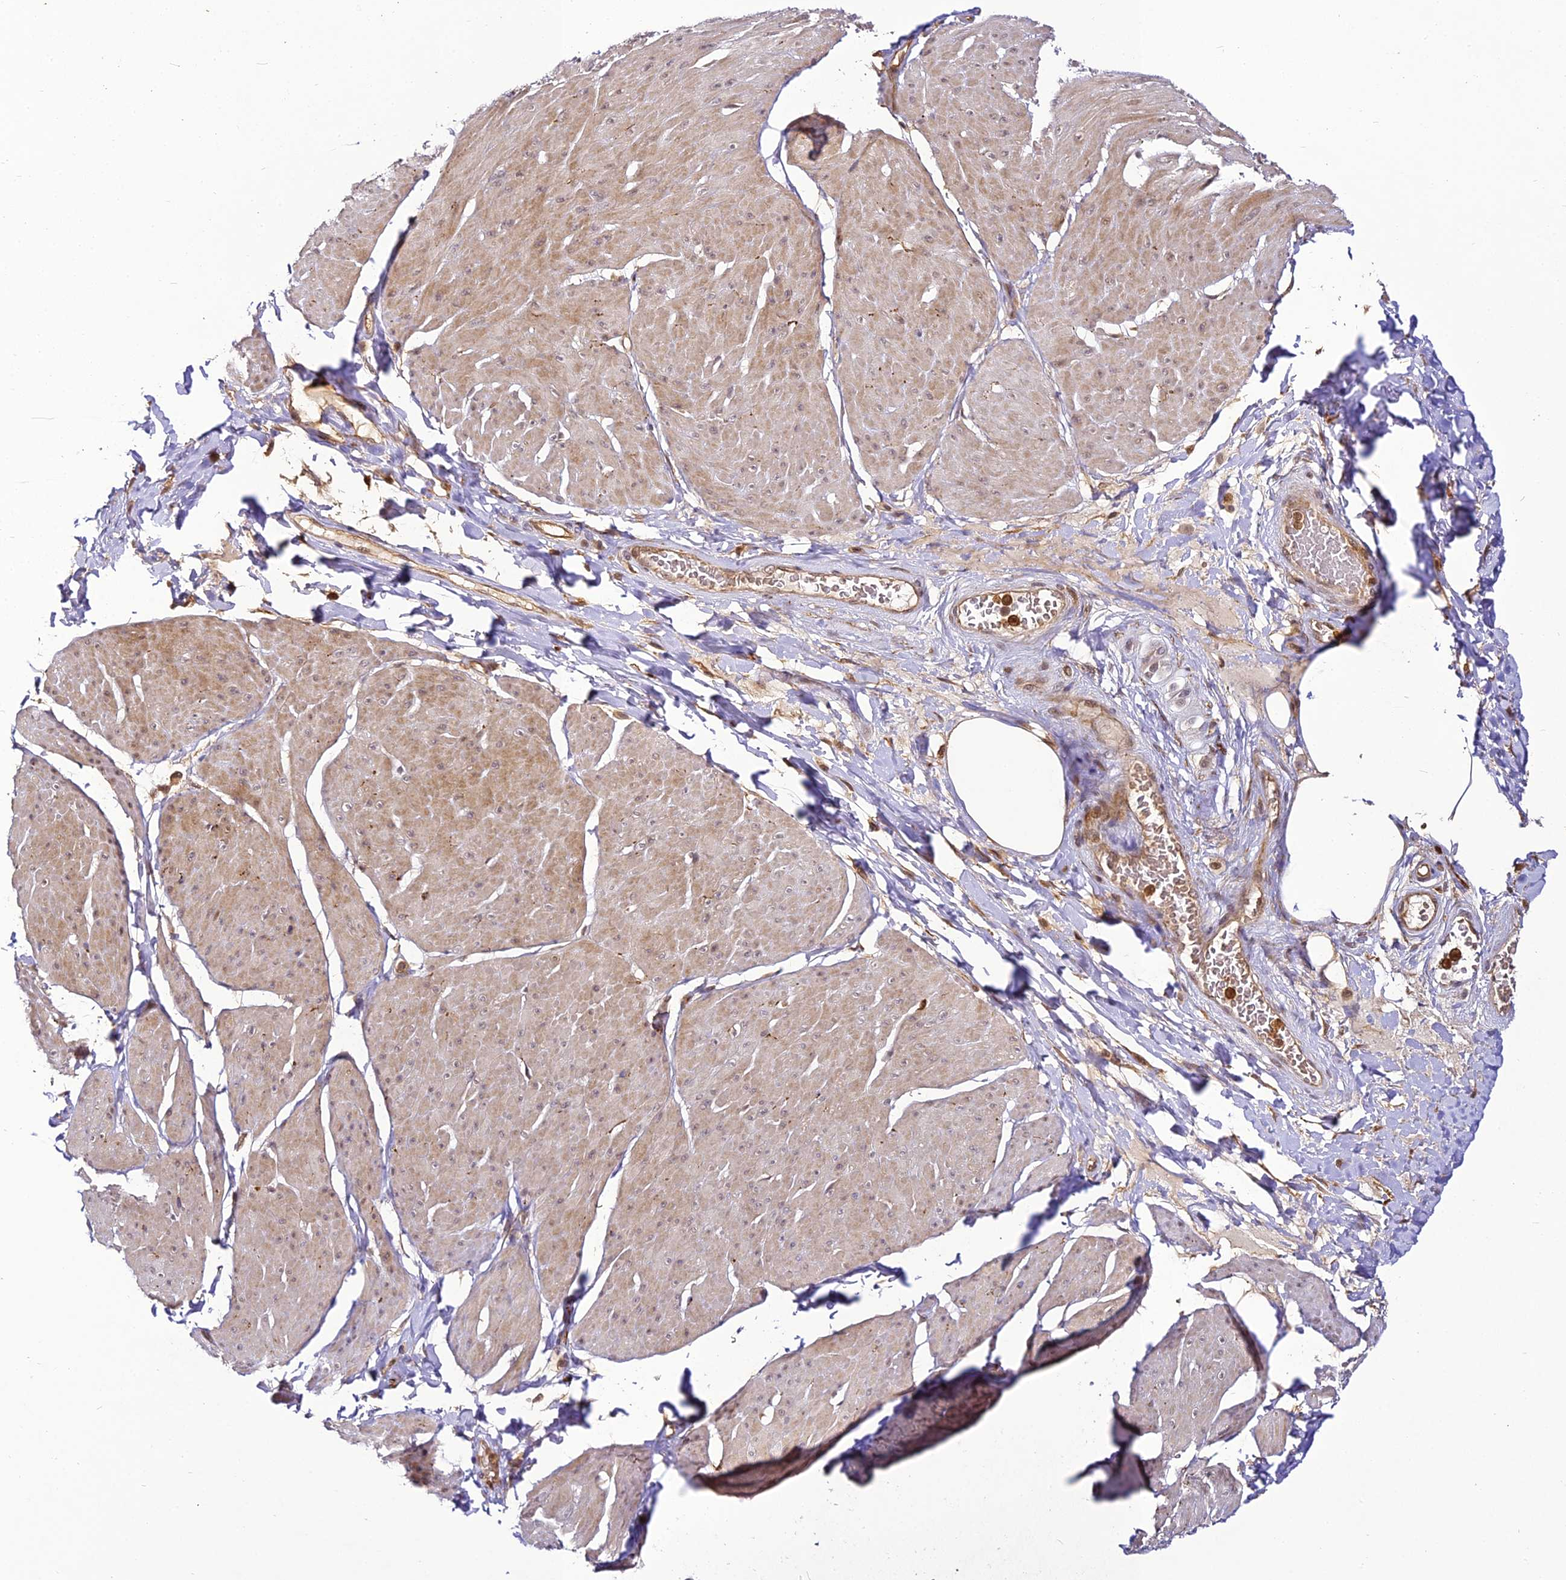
{"staining": {"intensity": "moderate", "quantity": "<25%", "location": "cytoplasmic/membranous"}, "tissue": "smooth muscle", "cell_type": "Smooth muscle cells", "image_type": "normal", "snomed": [{"axis": "morphology", "description": "Urothelial carcinoma, High grade"}, {"axis": "topography", "description": "Urinary bladder"}], "caption": "A brown stain labels moderate cytoplasmic/membranous staining of a protein in smooth muscle cells of benign human smooth muscle. Ihc stains the protein of interest in brown and the nuclei are stained blue.", "gene": "BCDIN3D", "patient": {"sex": "male", "age": 46}}